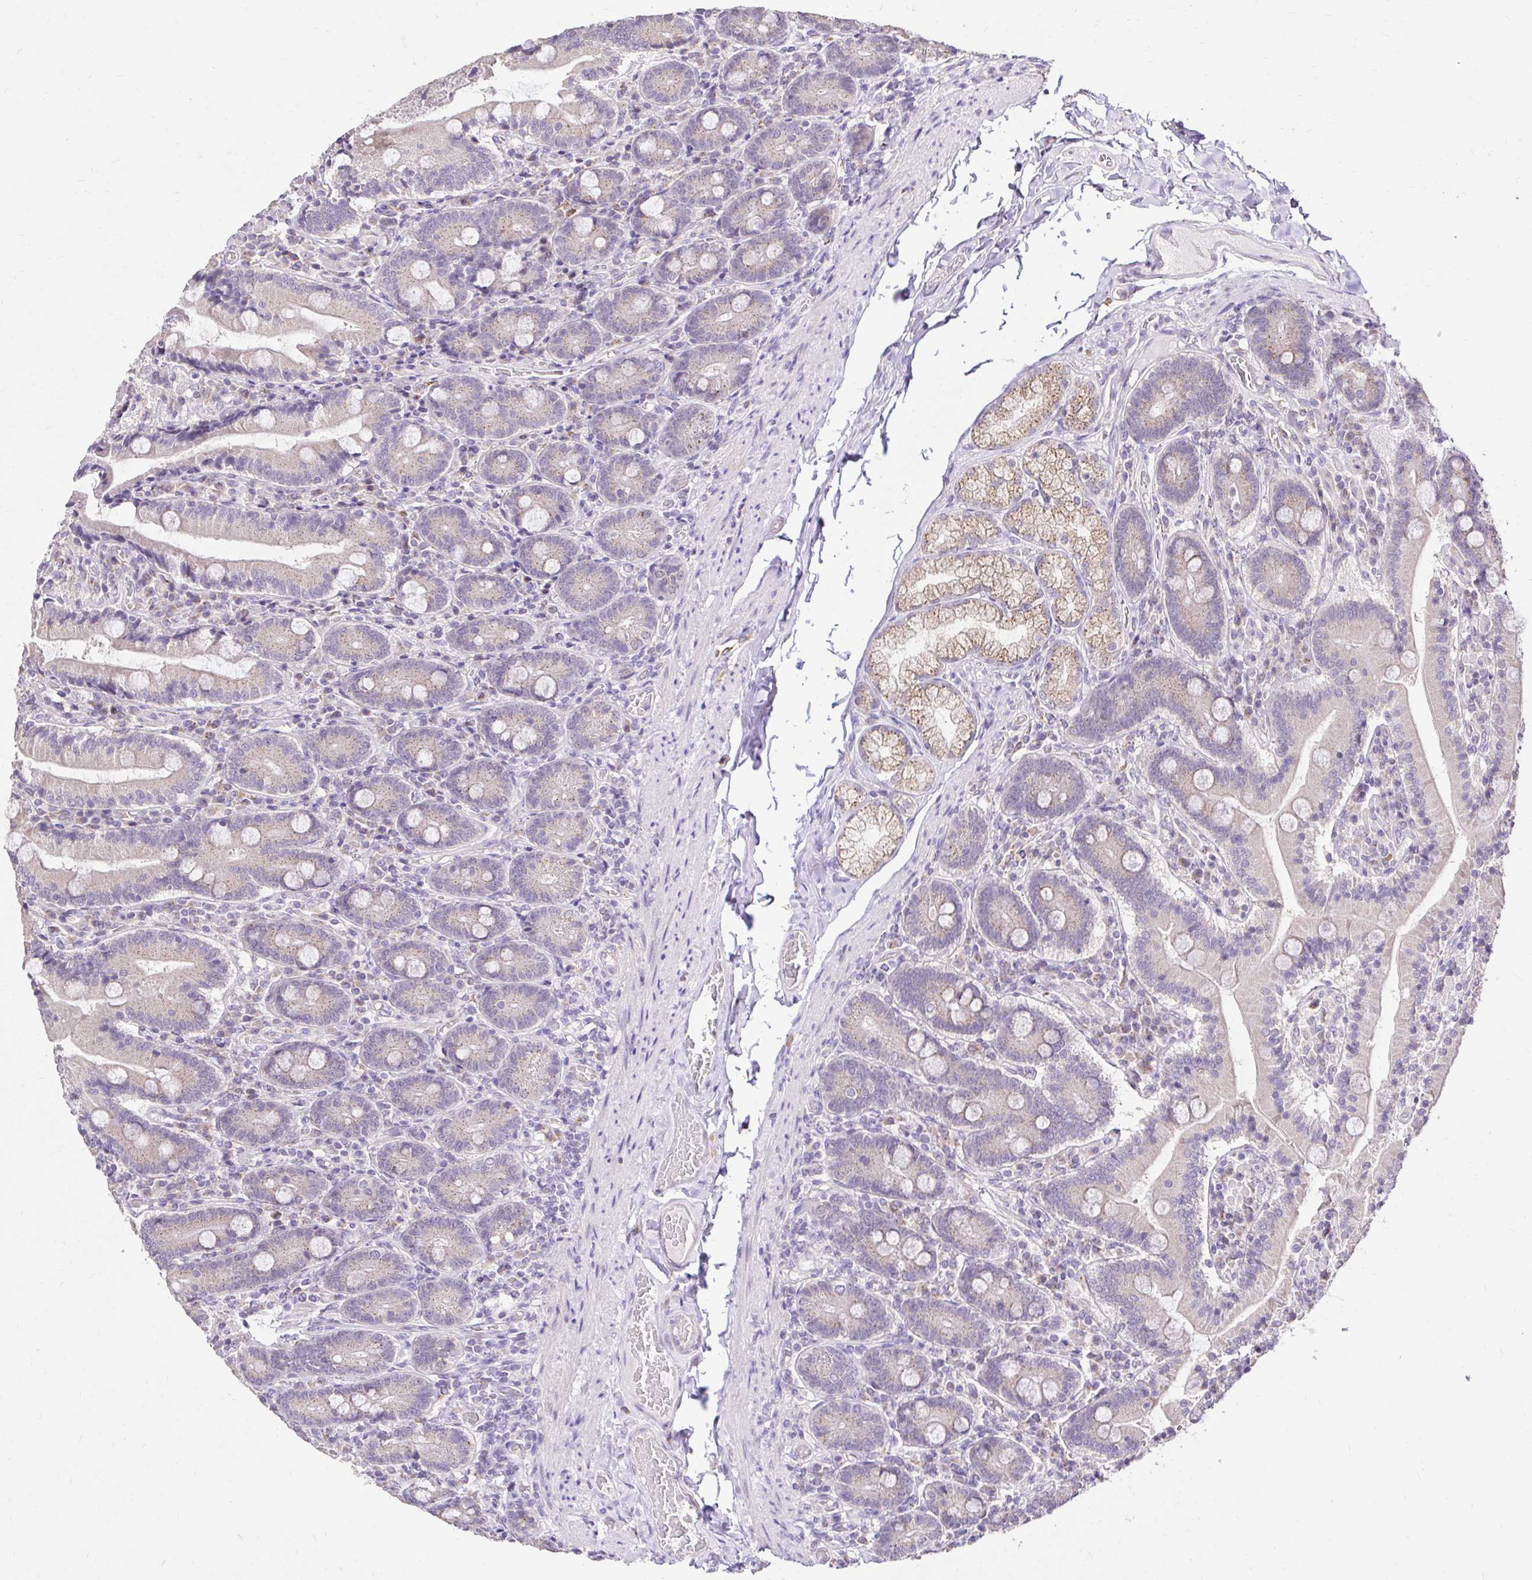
{"staining": {"intensity": "weak", "quantity": "25%-75%", "location": "cytoplasmic/membranous"}, "tissue": "duodenum", "cell_type": "Glandular cells", "image_type": "normal", "snomed": [{"axis": "morphology", "description": "Normal tissue, NOS"}, {"axis": "topography", "description": "Duodenum"}], "caption": "Weak cytoplasmic/membranous protein positivity is seen in about 25%-75% of glandular cells in duodenum. The protein is stained brown, and the nuclei are stained in blue (DAB IHC with brightfield microscopy, high magnification).", "gene": "KIAA1210", "patient": {"sex": "female", "age": 62}}